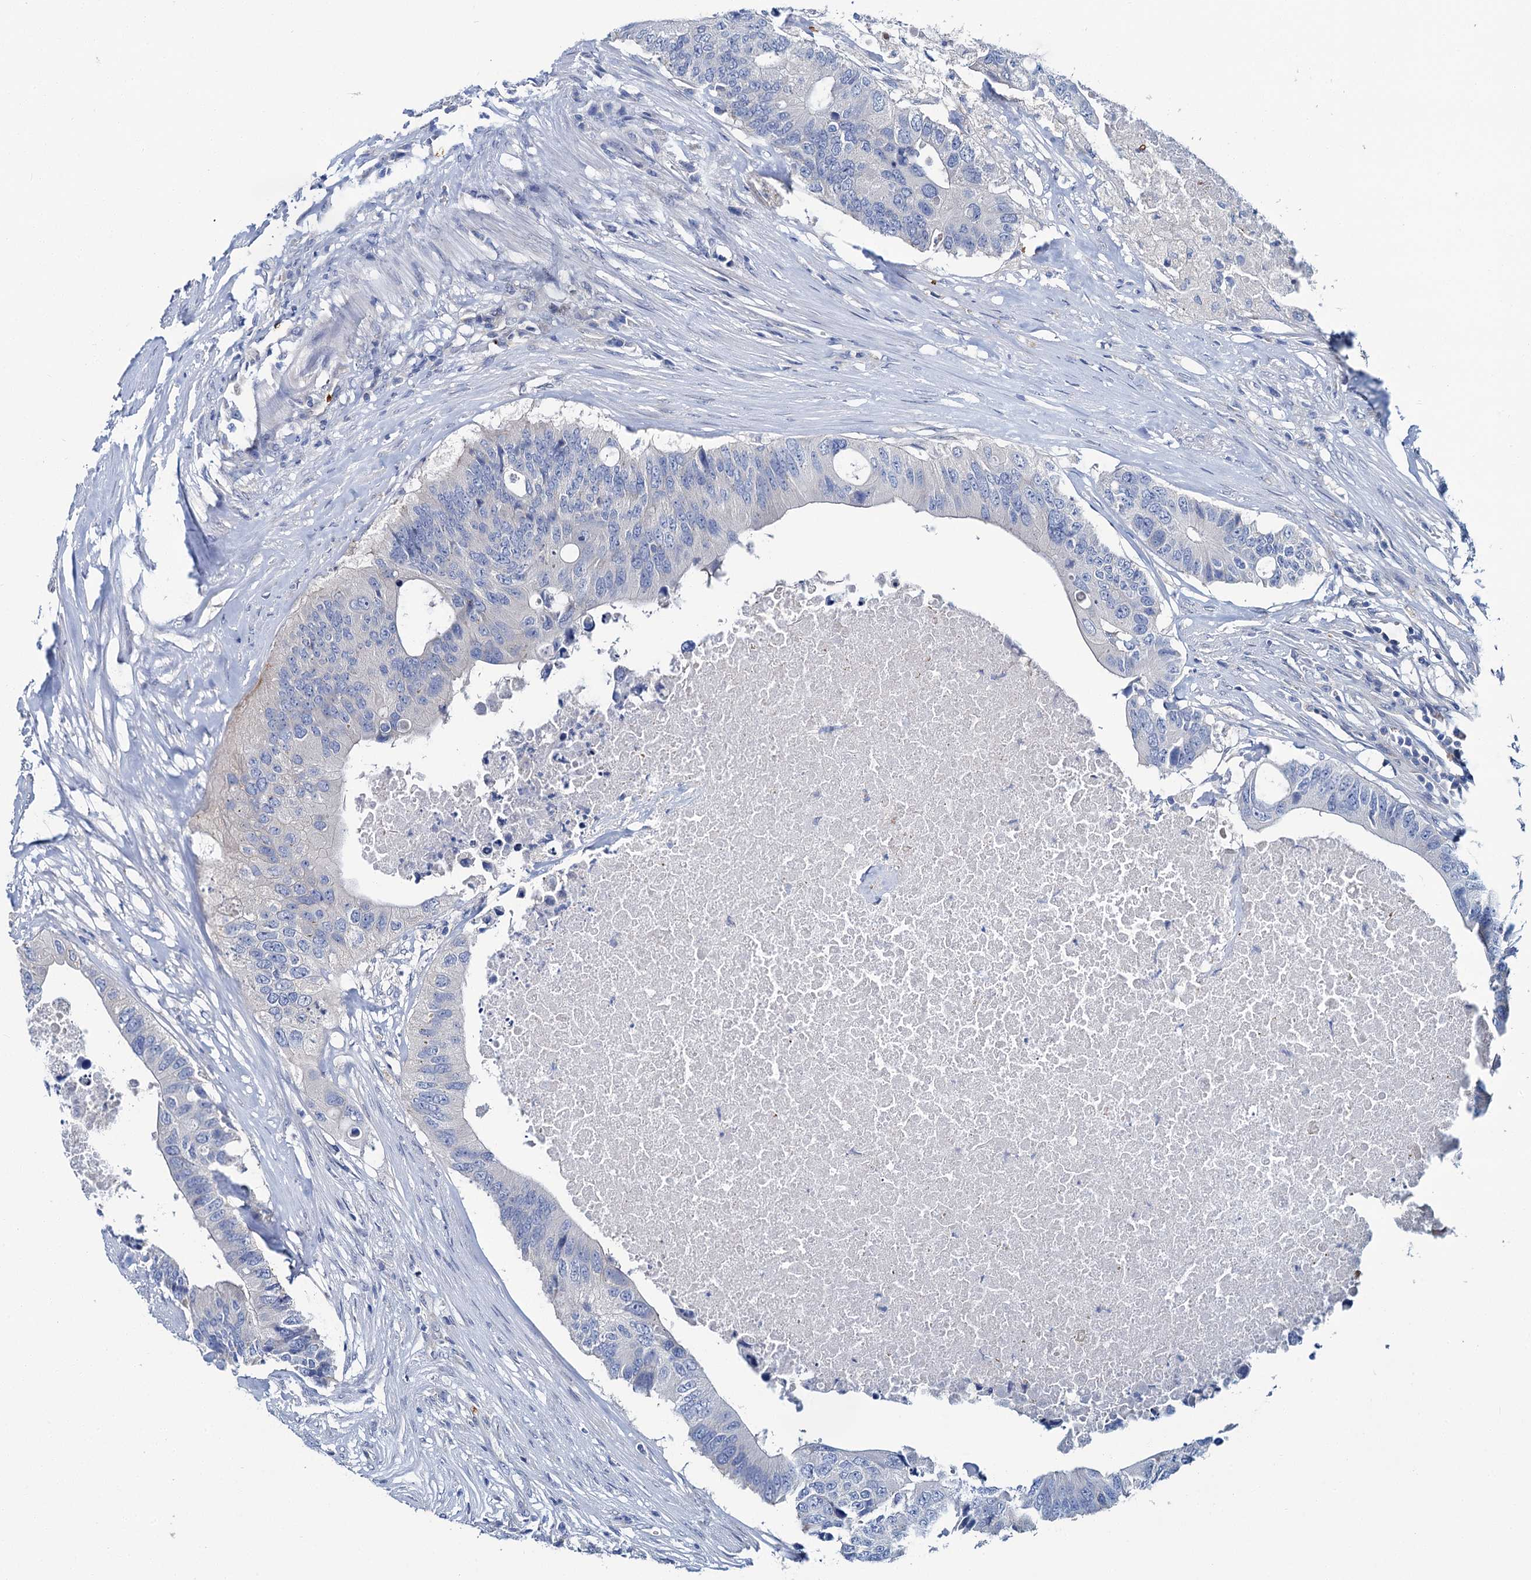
{"staining": {"intensity": "negative", "quantity": "none", "location": "none"}, "tissue": "colorectal cancer", "cell_type": "Tumor cells", "image_type": "cancer", "snomed": [{"axis": "morphology", "description": "Adenocarcinoma, NOS"}, {"axis": "topography", "description": "Colon"}], "caption": "DAB (3,3'-diaminobenzidine) immunohistochemical staining of human colorectal adenocarcinoma exhibits no significant expression in tumor cells. (DAB IHC with hematoxylin counter stain).", "gene": "ATG2A", "patient": {"sex": "male", "age": 71}}